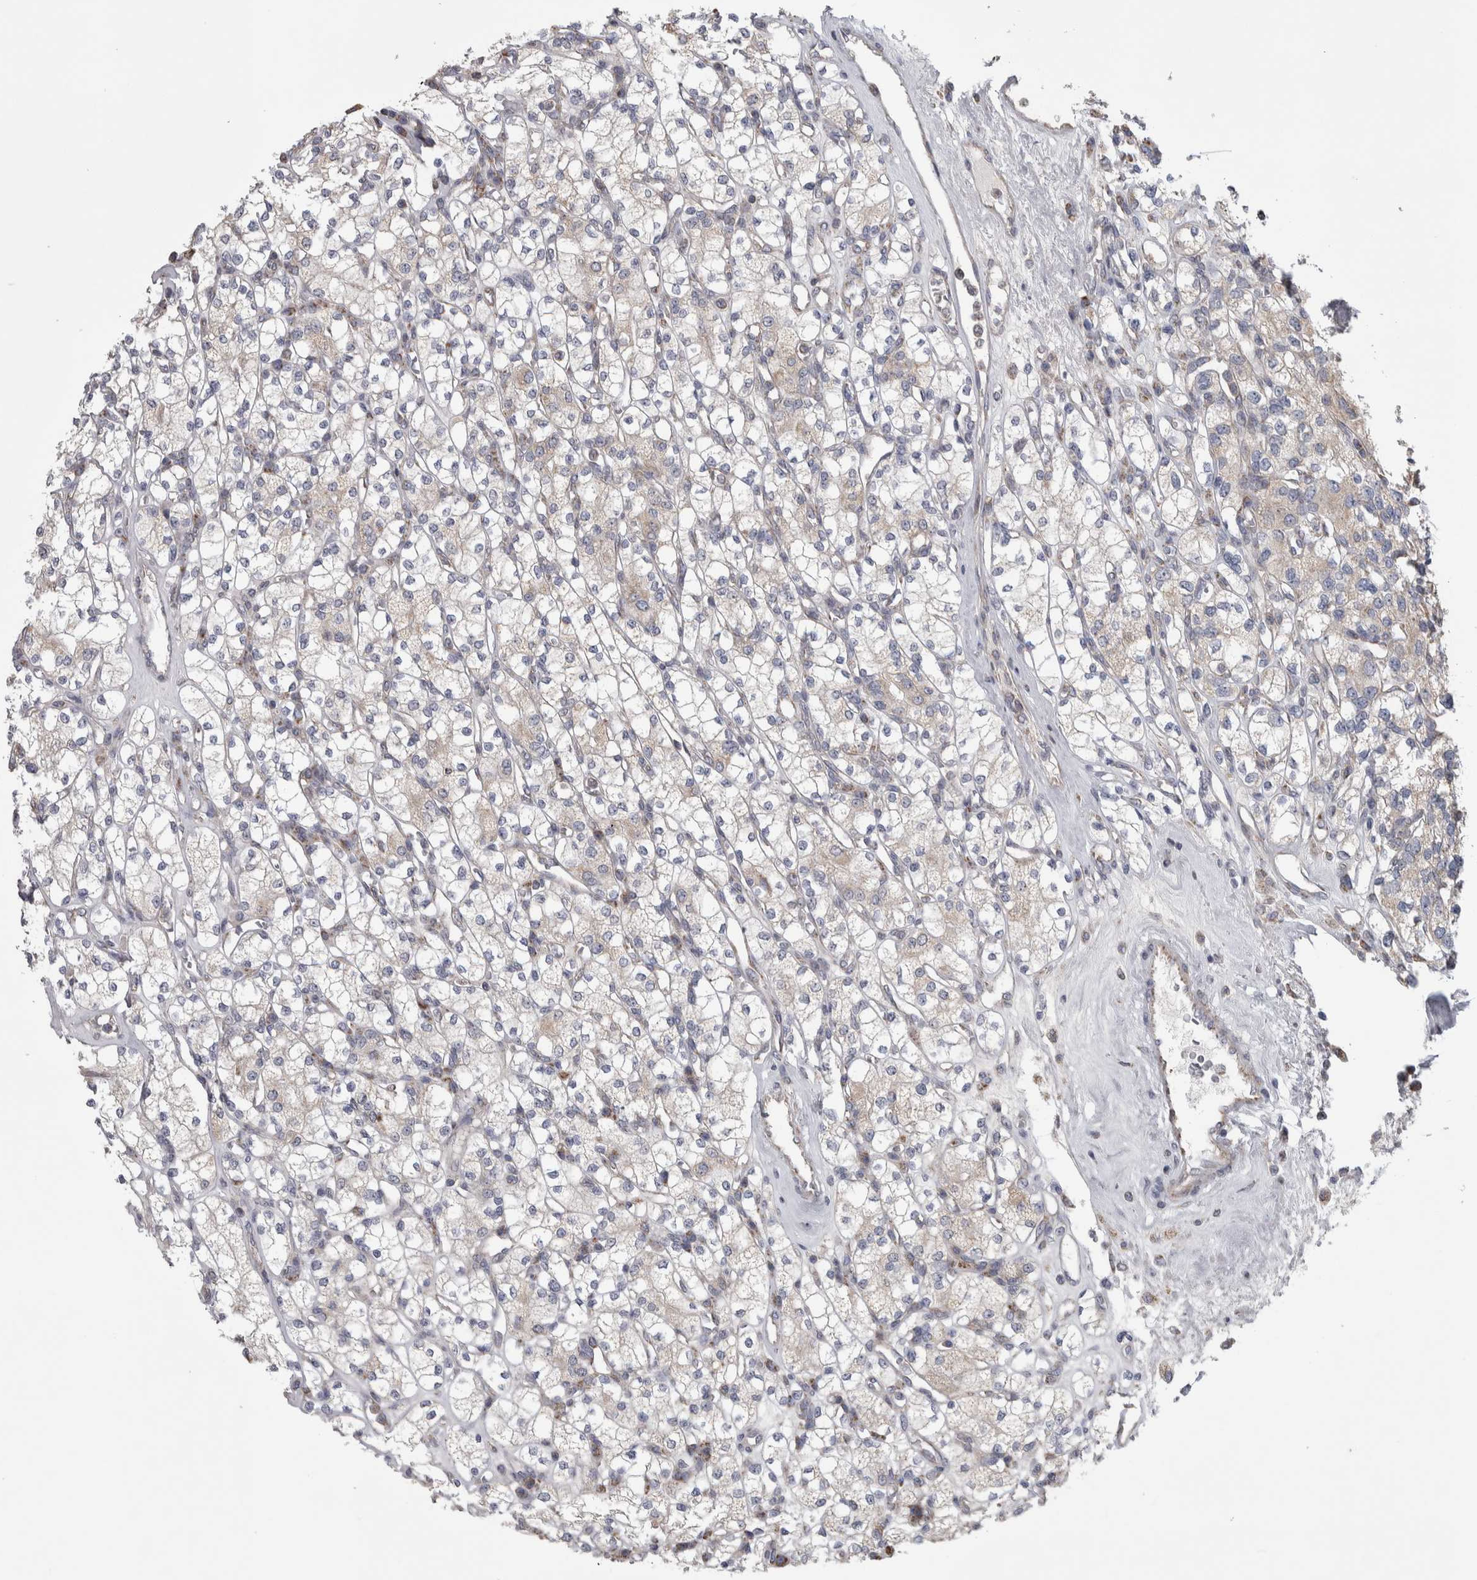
{"staining": {"intensity": "weak", "quantity": "<25%", "location": "cytoplasmic/membranous"}, "tissue": "renal cancer", "cell_type": "Tumor cells", "image_type": "cancer", "snomed": [{"axis": "morphology", "description": "Adenocarcinoma, NOS"}, {"axis": "topography", "description": "Kidney"}], "caption": "Renal cancer was stained to show a protein in brown. There is no significant positivity in tumor cells. (DAB immunohistochemistry (IHC) visualized using brightfield microscopy, high magnification).", "gene": "SCO1", "patient": {"sex": "male", "age": 77}}